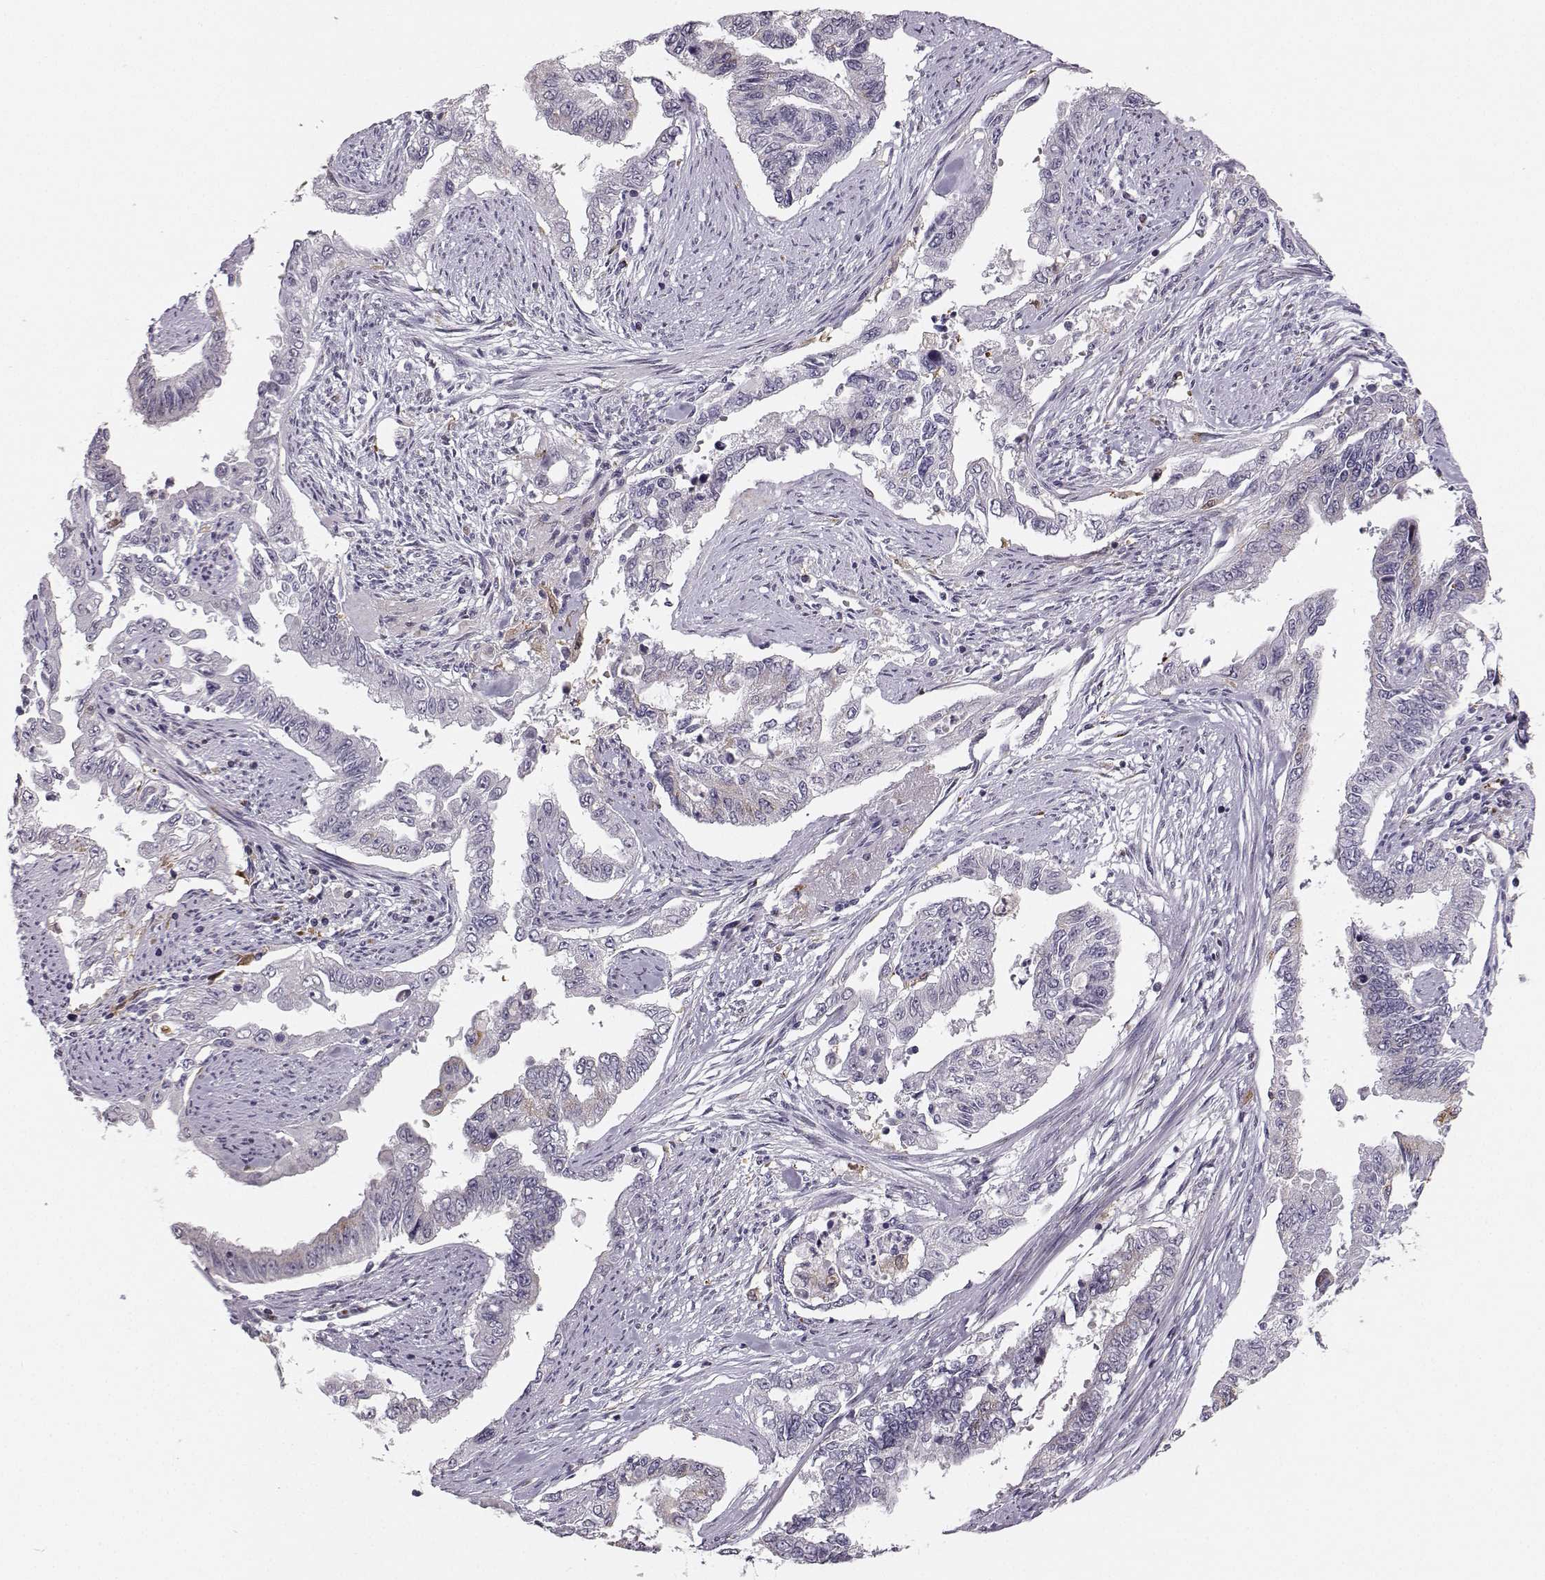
{"staining": {"intensity": "moderate", "quantity": "<25%", "location": "cytoplasmic/membranous"}, "tissue": "endometrial cancer", "cell_type": "Tumor cells", "image_type": "cancer", "snomed": [{"axis": "morphology", "description": "Adenocarcinoma, NOS"}, {"axis": "topography", "description": "Uterus"}], "caption": "Moderate cytoplasmic/membranous expression for a protein is seen in about <25% of tumor cells of adenocarcinoma (endometrial) using IHC.", "gene": "HTR7", "patient": {"sex": "female", "age": 59}}